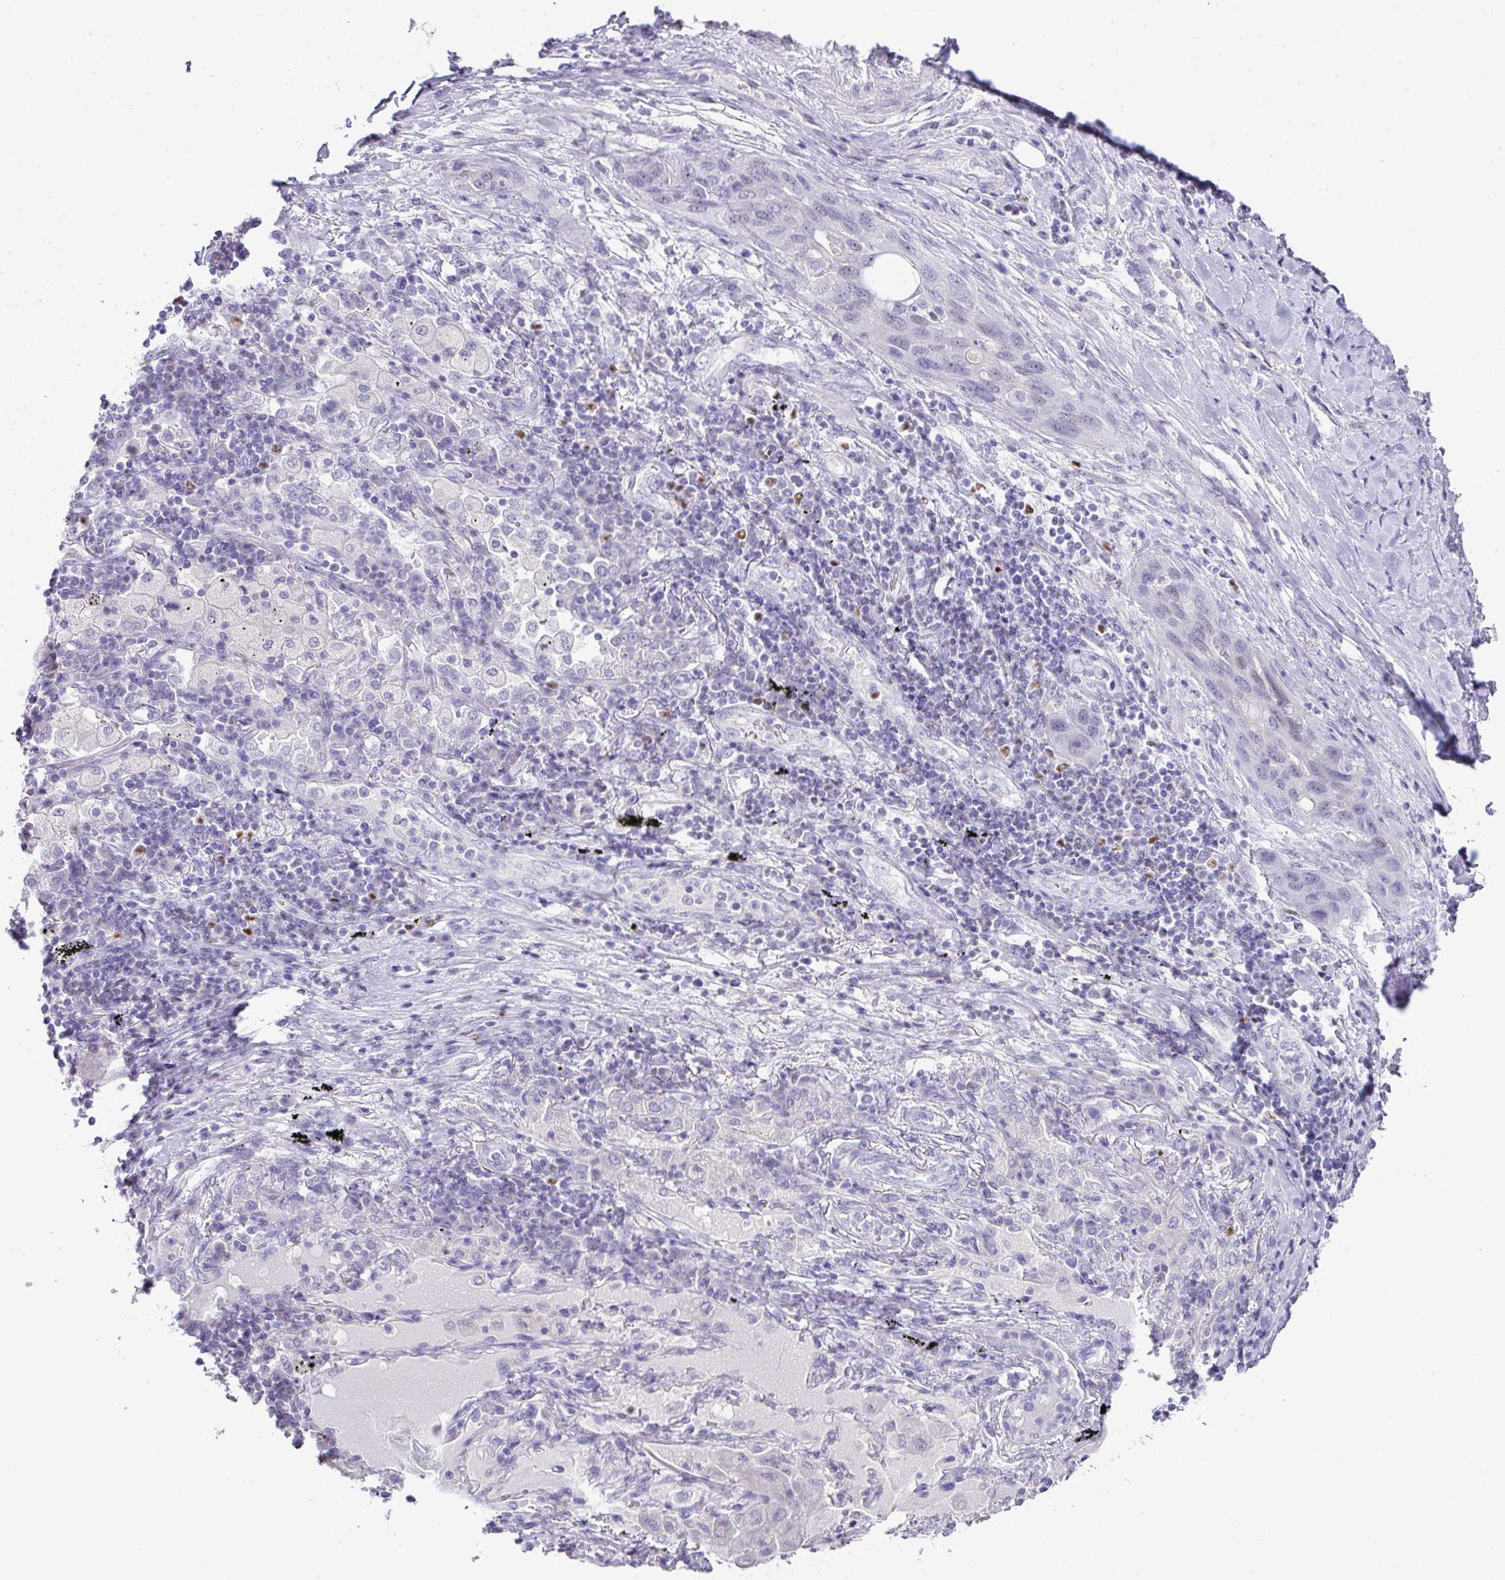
{"staining": {"intensity": "negative", "quantity": "none", "location": "none"}, "tissue": "lung cancer", "cell_type": "Tumor cells", "image_type": "cancer", "snomed": [{"axis": "morphology", "description": "Squamous cell carcinoma, NOS"}, {"axis": "topography", "description": "Lung"}], "caption": "The histopathology image reveals no significant expression in tumor cells of lung squamous cell carcinoma.", "gene": "BCL11A", "patient": {"sex": "female", "age": 70}}